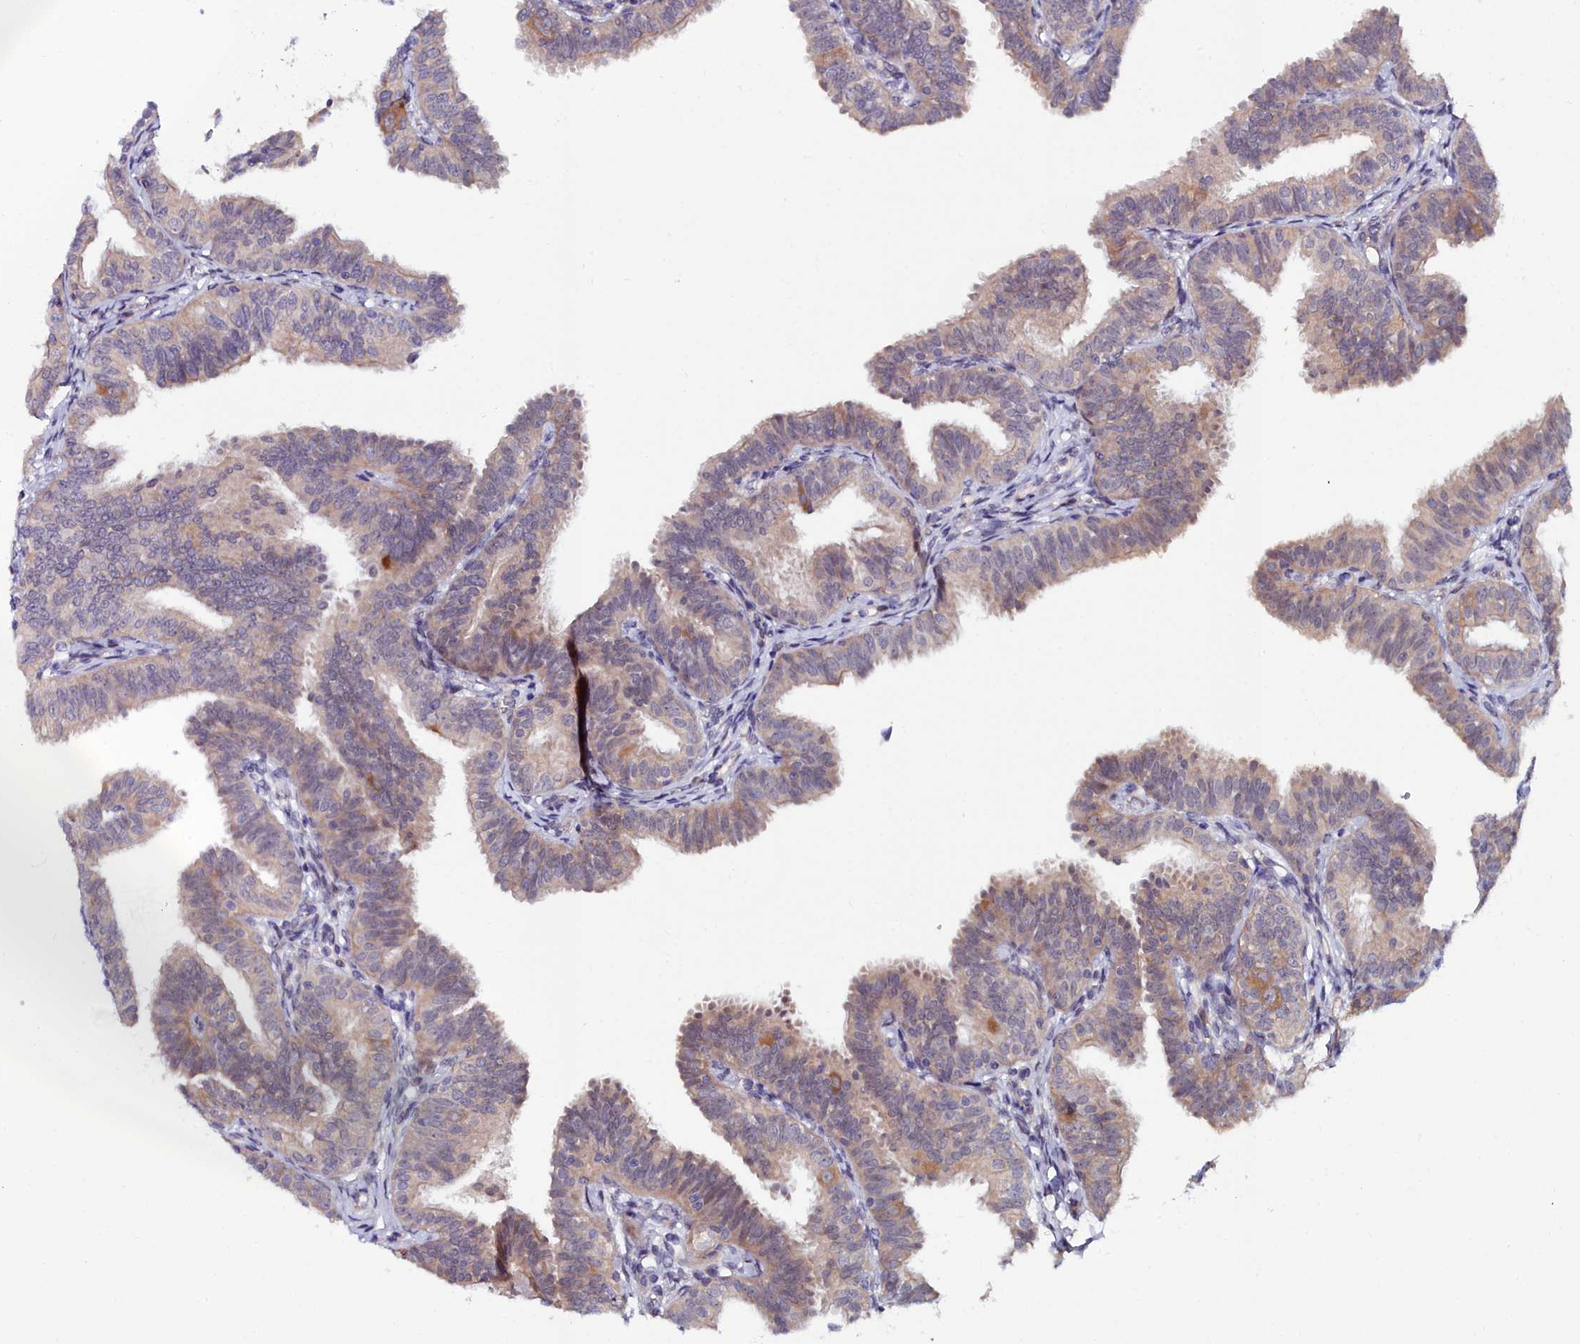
{"staining": {"intensity": "weak", "quantity": "25%-75%", "location": "cytoplasmic/membranous"}, "tissue": "fallopian tube", "cell_type": "Glandular cells", "image_type": "normal", "snomed": [{"axis": "morphology", "description": "Normal tissue, NOS"}, {"axis": "topography", "description": "Fallopian tube"}], "caption": "High-magnification brightfield microscopy of benign fallopian tube stained with DAB (brown) and counterstained with hematoxylin (blue). glandular cells exhibit weak cytoplasmic/membranous staining is seen in about25%-75% of cells. Nuclei are stained in blue.", "gene": "KCTD18", "patient": {"sex": "female", "age": 35}}